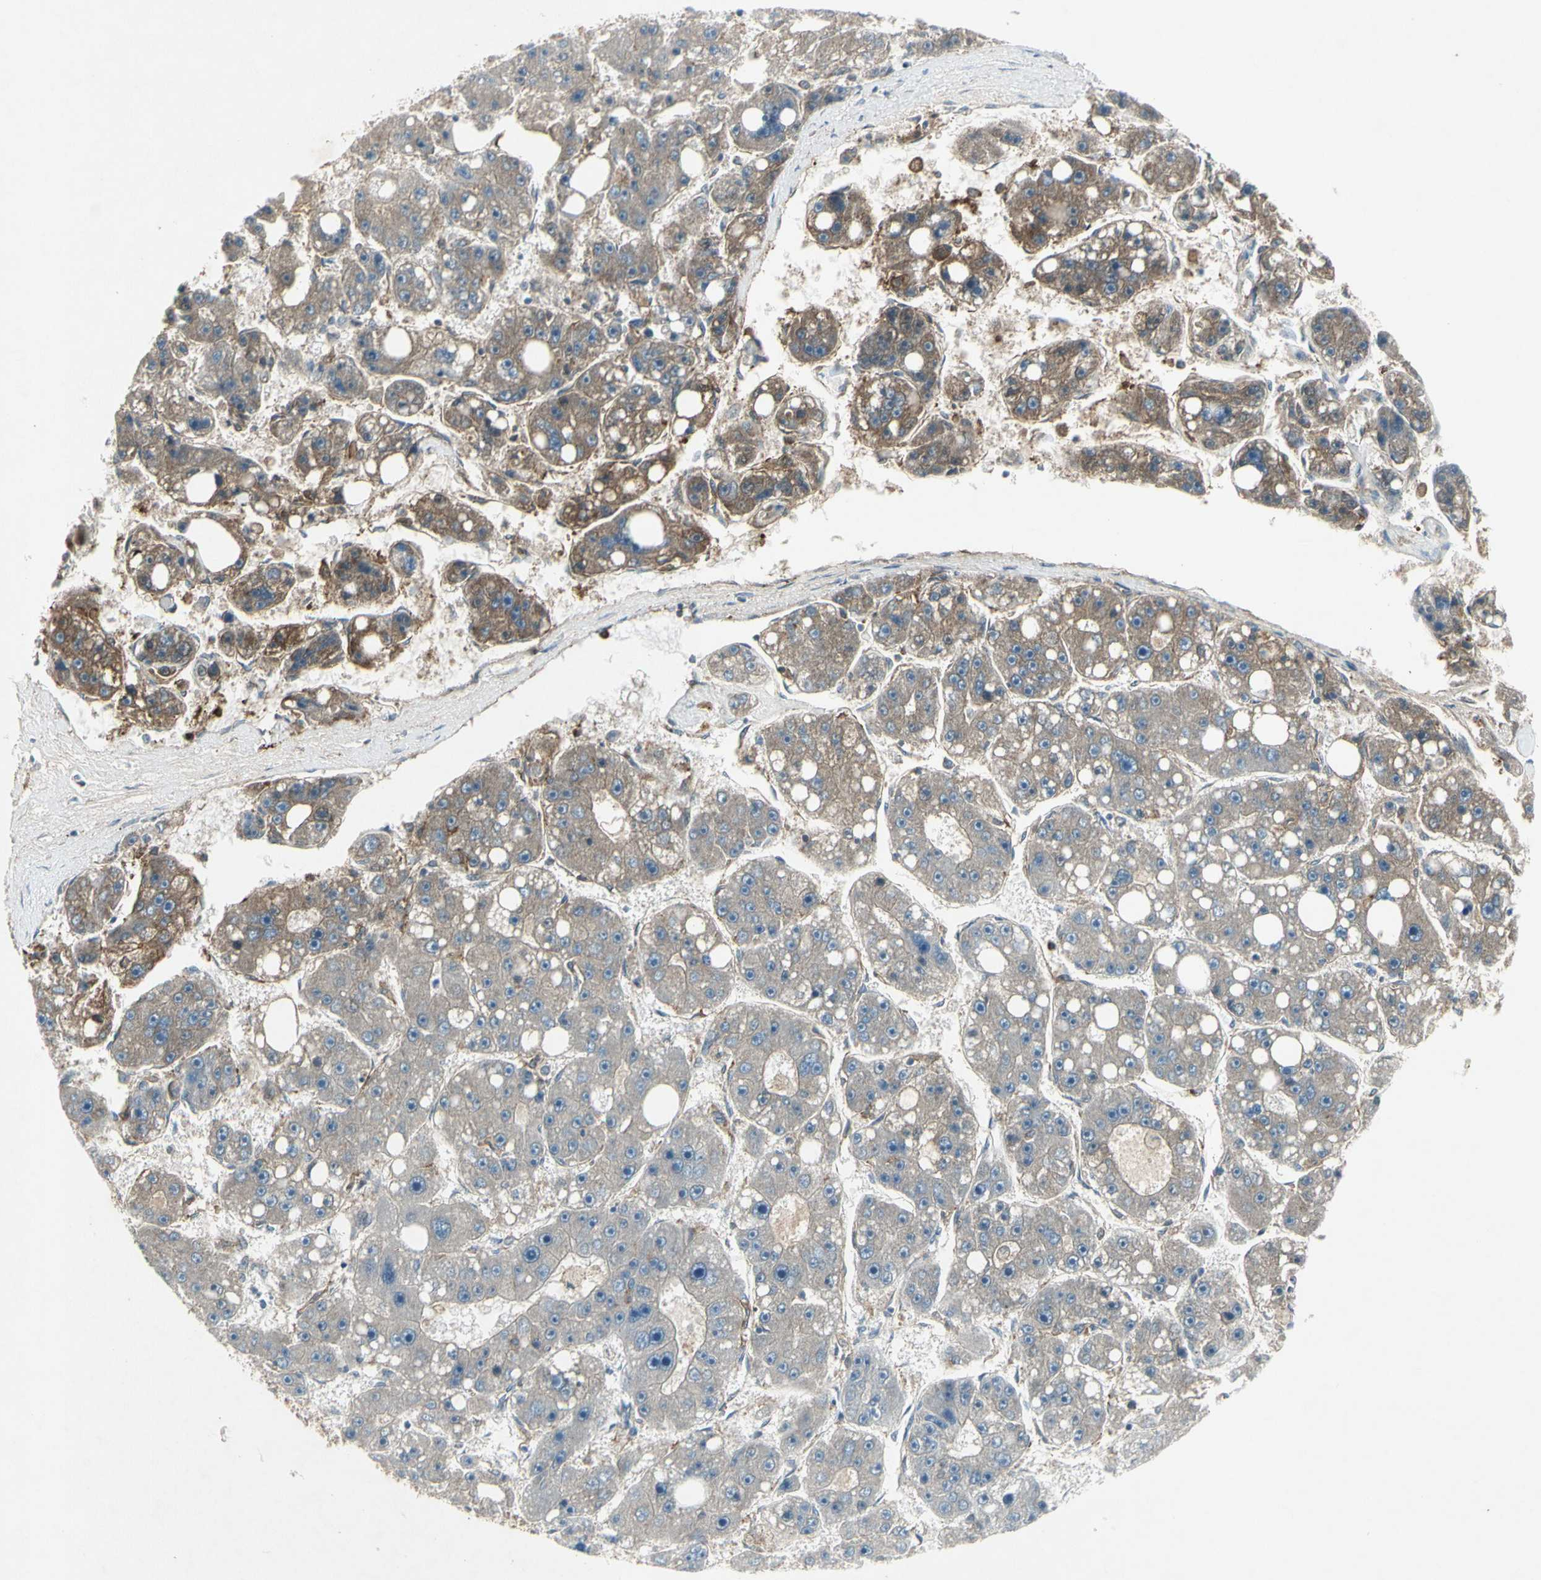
{"staining": {"intensity": "moderate", "quantity": "<25%", "location": "cytoplasmic/membranous"}, "tissue": "liver cancer", "cell_type": "Tumor cells", "image_type": "cancer", "snomed": [{"axis": "morphology", "description": "Carcinoma, Hepatocellular, NOS"}, {"axis": "topography", "description": "Liver"}], "caption": "An image showing moderate cytoplasmic/membranous expression in approximately <25% of tumor cells in liver cancer (hepatocellular carcinoma), as visualized by brown immunohistochemical staining.", "gene": "IGHM", "patient": {"sex": "female", "age": 61}}